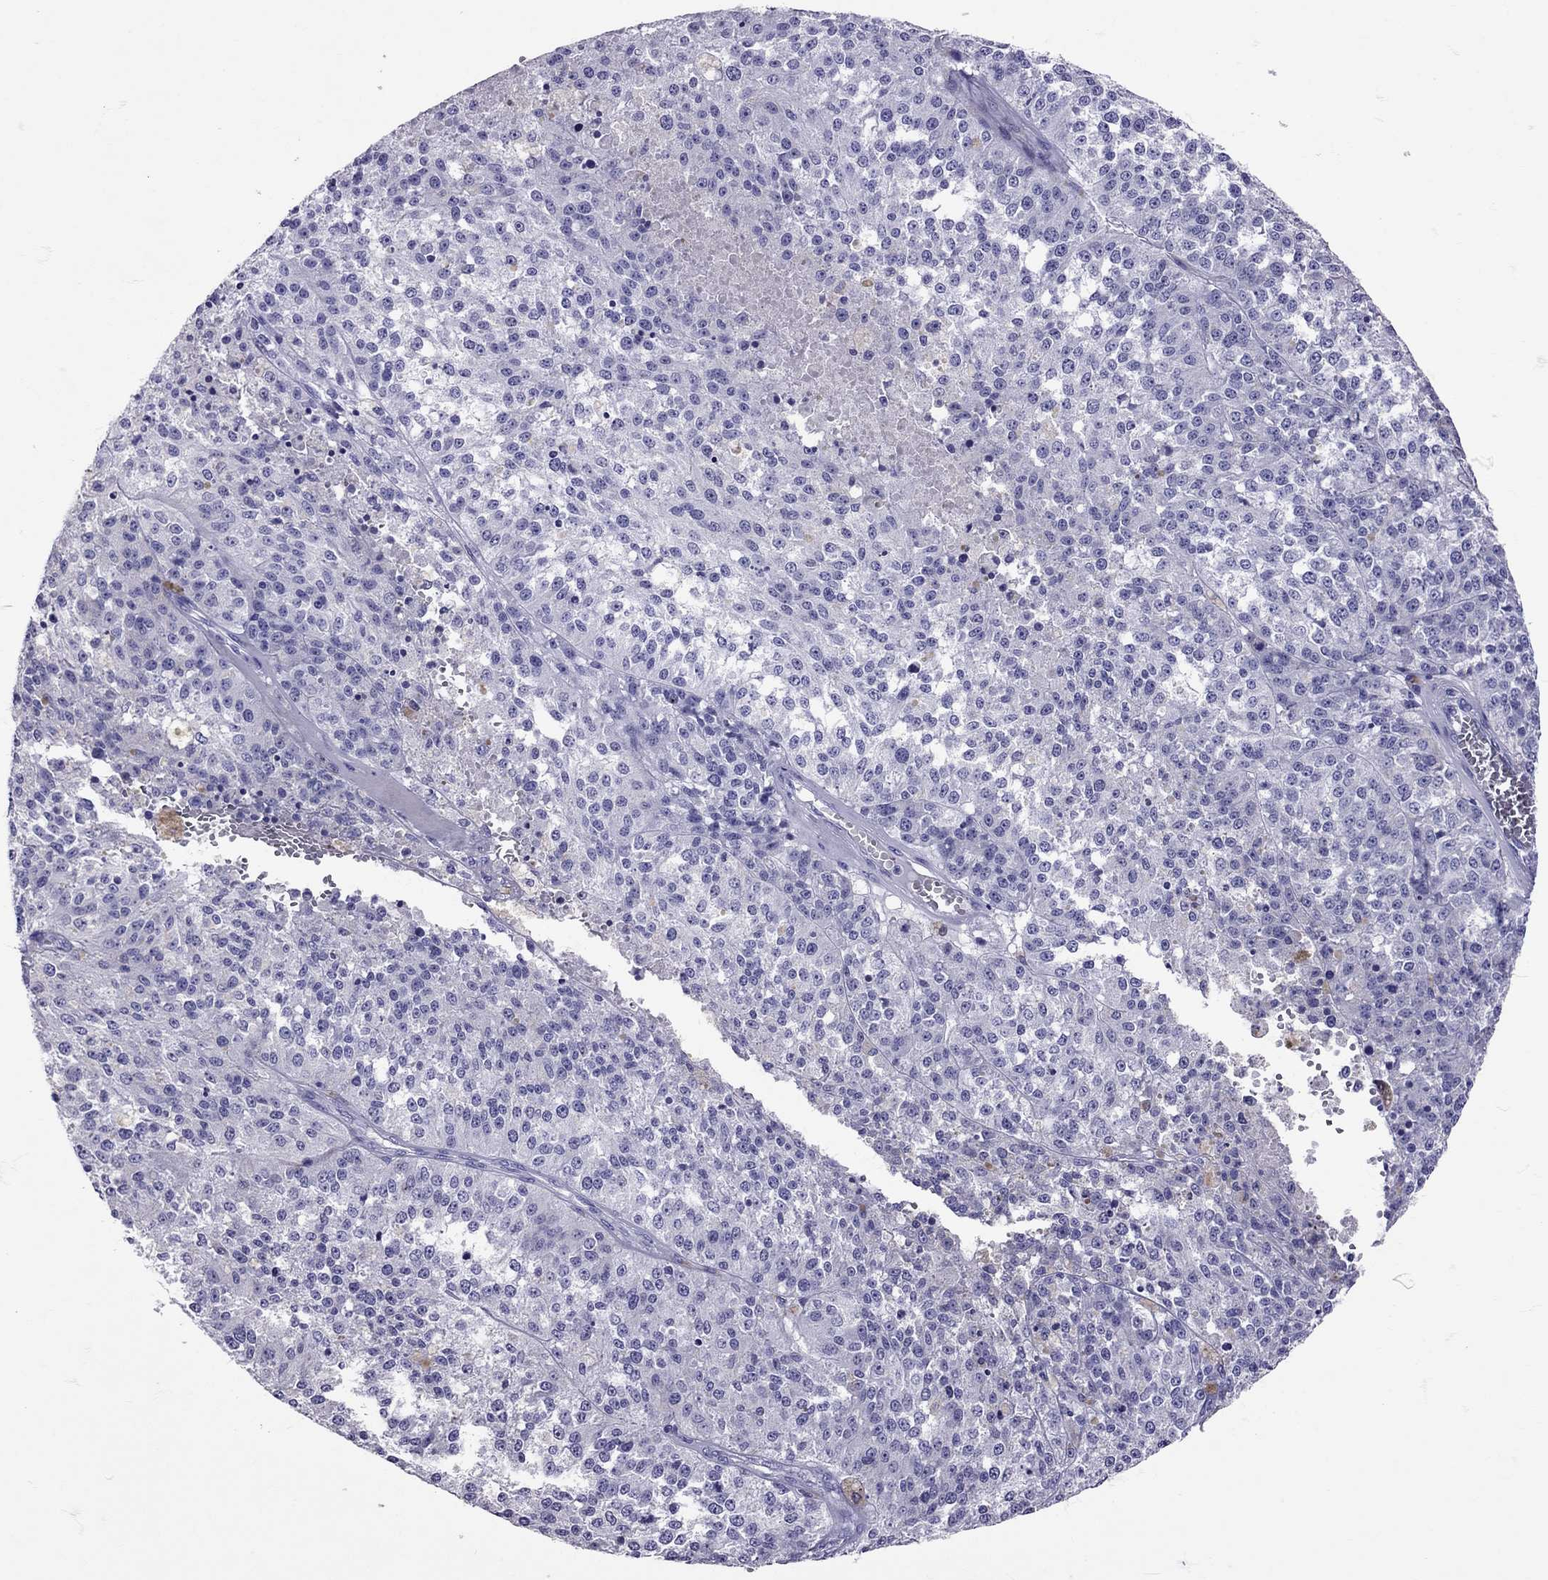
{"staining": {"intensity": "negative", "quantity": "none", "location": "none"}, "tissue": "melanoma", "cell_type": "Tumor cells", "image_type": "cancer", "snomed": [{"axis": "morphology", "description": "Malignant melanoma, Metastatic site"}, {"axis": "topography", "description": "Lymph node"}], "caption": "This is an IHC micrograph of malignant melanoma (metastatic site). There is no positivity in tumor cells.", "gene": "AVP", "patient": {"sex": "female", "age": 64}}